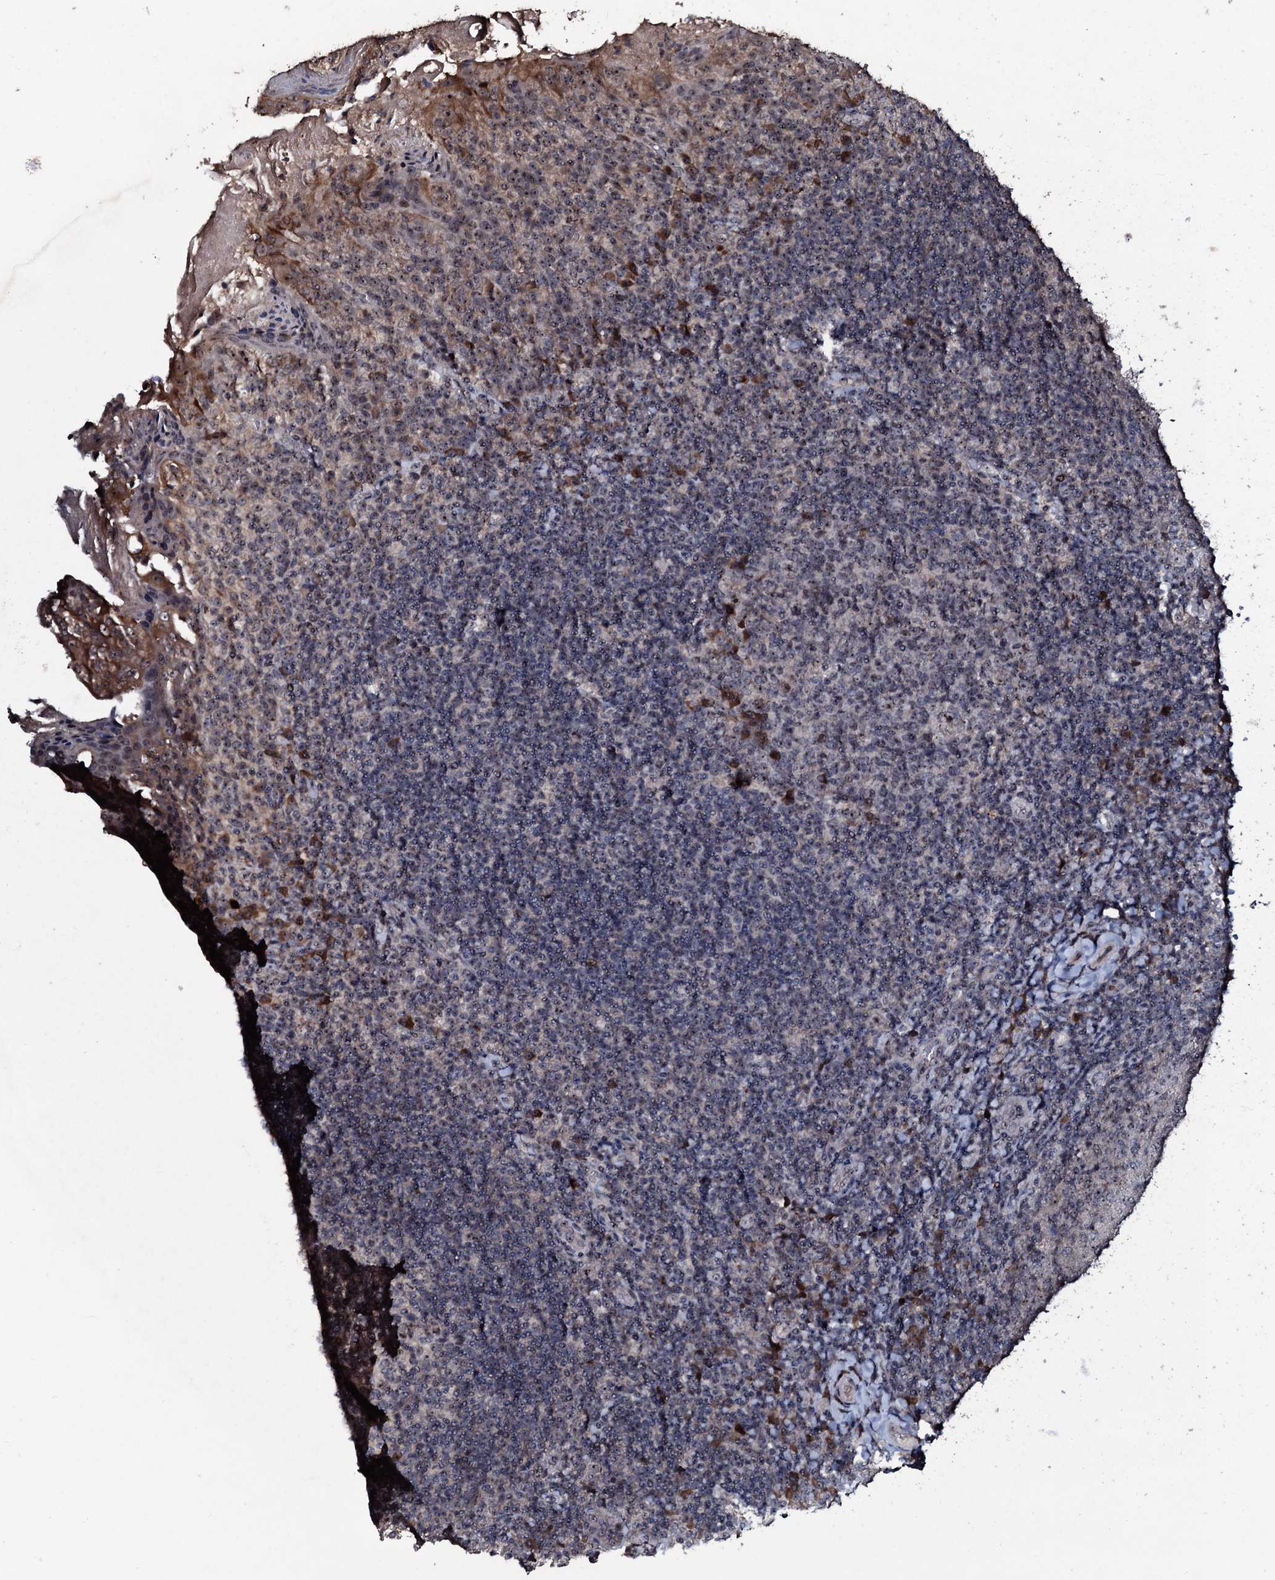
{"staining": {"intensity": "negative", "quantity": "none", "location": "none"}, "tissue": "tonsil", "cell_type": "Germinal center cells", "image_type": "normal", "snomed": [{"axis": "morphology", "description": "Normal tissue, NOS"}, {"axis": "topography", "description": "Tonsil"}], "caption": "Image shows no significant protein staining in germinal center cells of unremarkable tonsil.", "gene": "SUPT7L", "patient": {"sex": "female", "age": 10}}